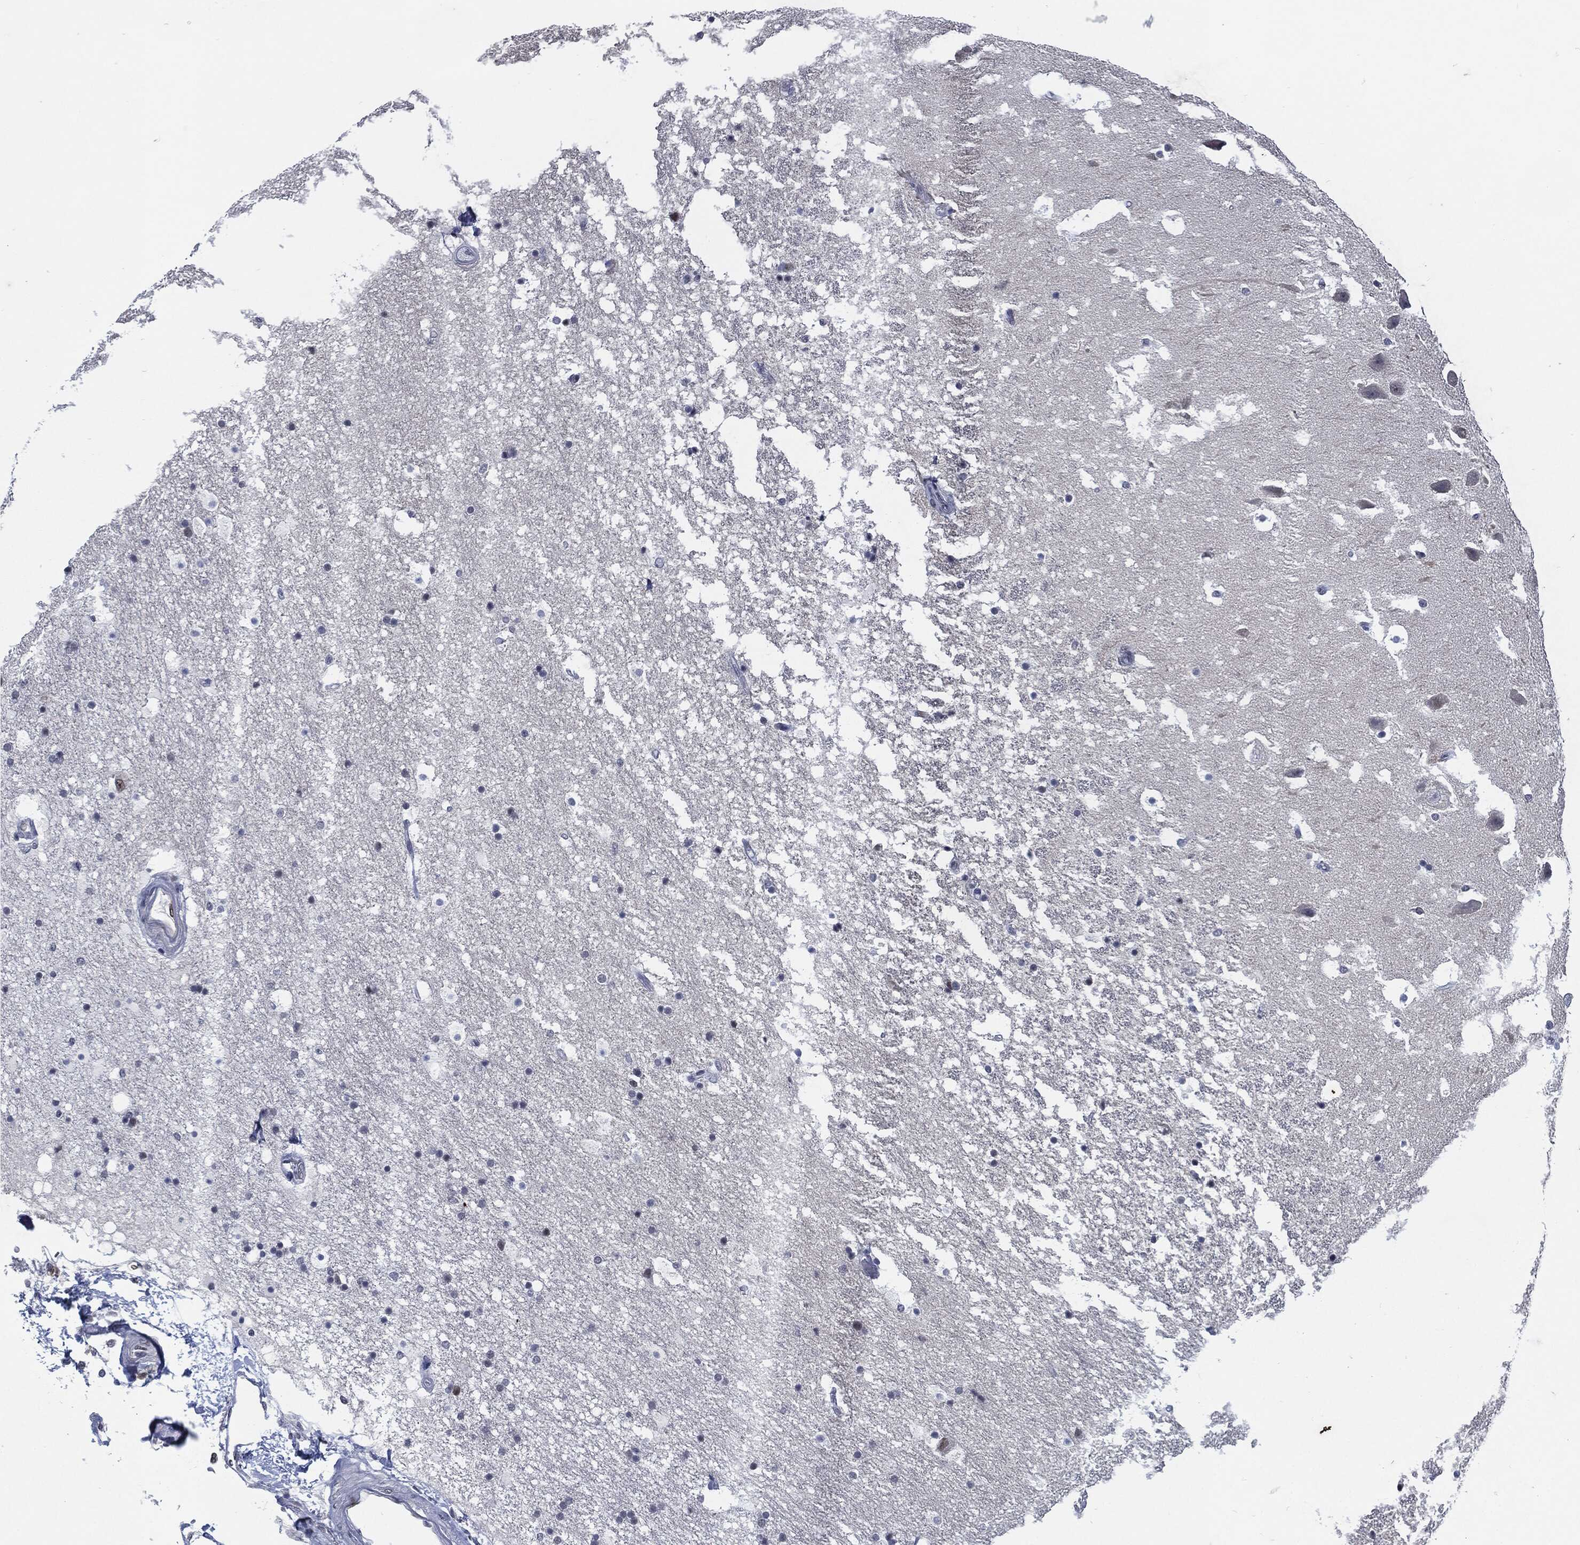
{"staining": {"intensity": "negative", "quantity": "none", "location": "none"}, "tissue": "hippocampus", "cell_type": "Glial cells", "image_type": "normal", "snomed": [{"axis": "morphology", "description": "Normal tissue, NOS"}, {"axis": "topography", "description": "Hippocampus"}], "caption": "A histopathology image of human hippocampus is negative for staining in glial cells. The staining was performed using DAB to visualize the protein expression in brown, while the nuclei were stained in blue with hematoxylin (Magnification: 20x).", "gene": "AKT2", "patient": {"sex": "male", "age": 51}}